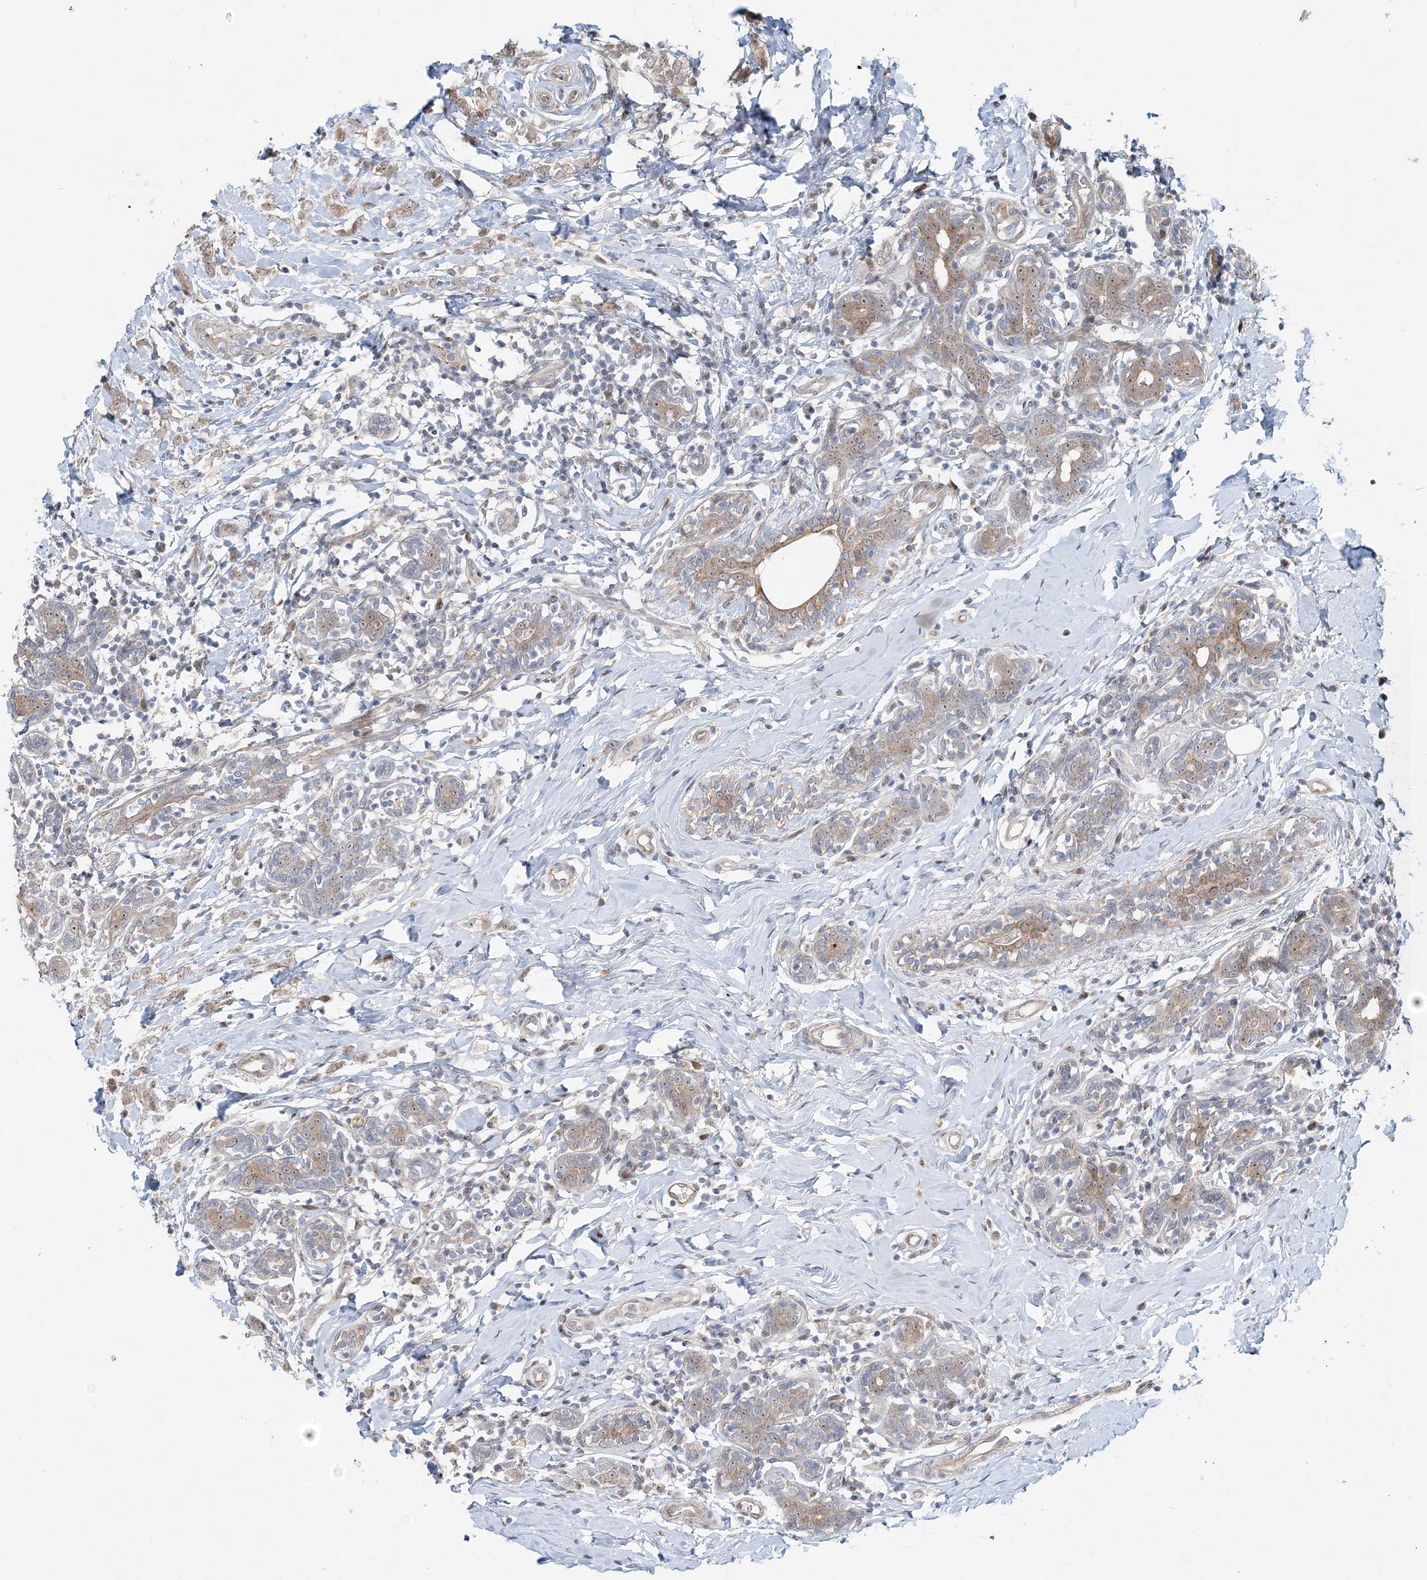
{"staining": {"intensity": "weak", "quantity": "<25%", "location": "cytoplasmic/membranous"}, "tissue": "breast cancer", "cell_type": "Tumor cells", "image_type": "cancer", "snomed": [{"axis": "morphology", "description": "Normal tissue, NOS"}, {"axis": "morphology", "description": "Lobular carcinoma"}, {"axis": "topography", "description": "Breast"}], "caption": "An immunohistochemistry photomicrograph of breast cancer is shown. There is no staining in tumor cells of breast cancer.", "gene": "CXXC5", "patient": {"sex": "female", "age": 47}}